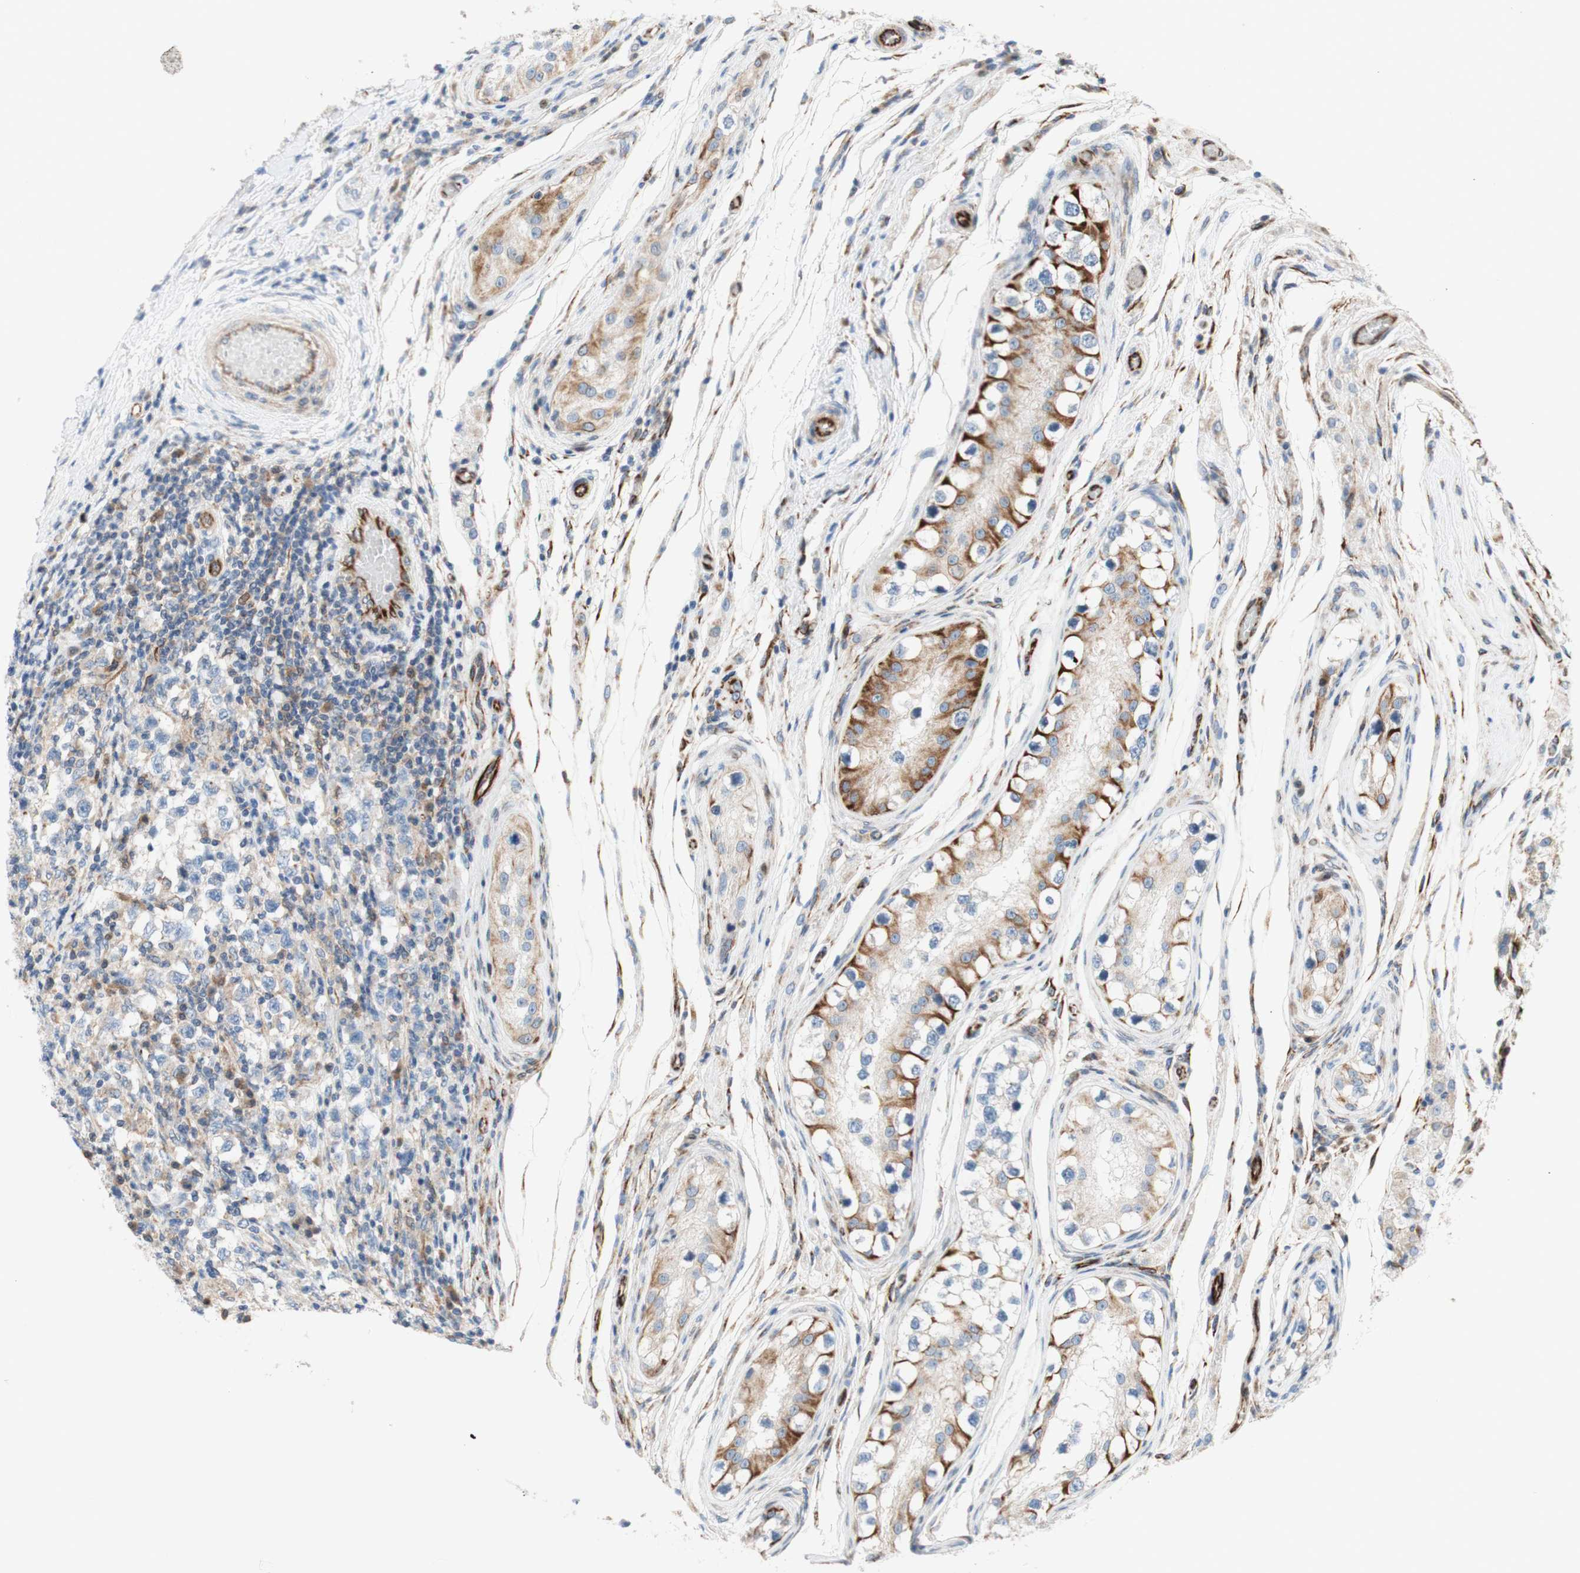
{"staining": {"intensity": "weak", "quantity": "25%-75%", "location": "cytoplasmic/membranous"}, "tissue": "testis cancer", "cell_type": "Tumor cells", "image_type": "cancer", "snomed": [{"axis": "morphology", "description": "Carcinoma, Embryonal, NOS"}, {"axis": "topography", "description": "Testis"}], "caption": "There is low levels of weak cytoplasmic/membranous expression in tumor cells of testis embryonal carcinoma, as demonstrated by immunohistochemical staining (brown color).", "gene": "POU2AF1", "patient": {"sex": "male", "age": 21}}